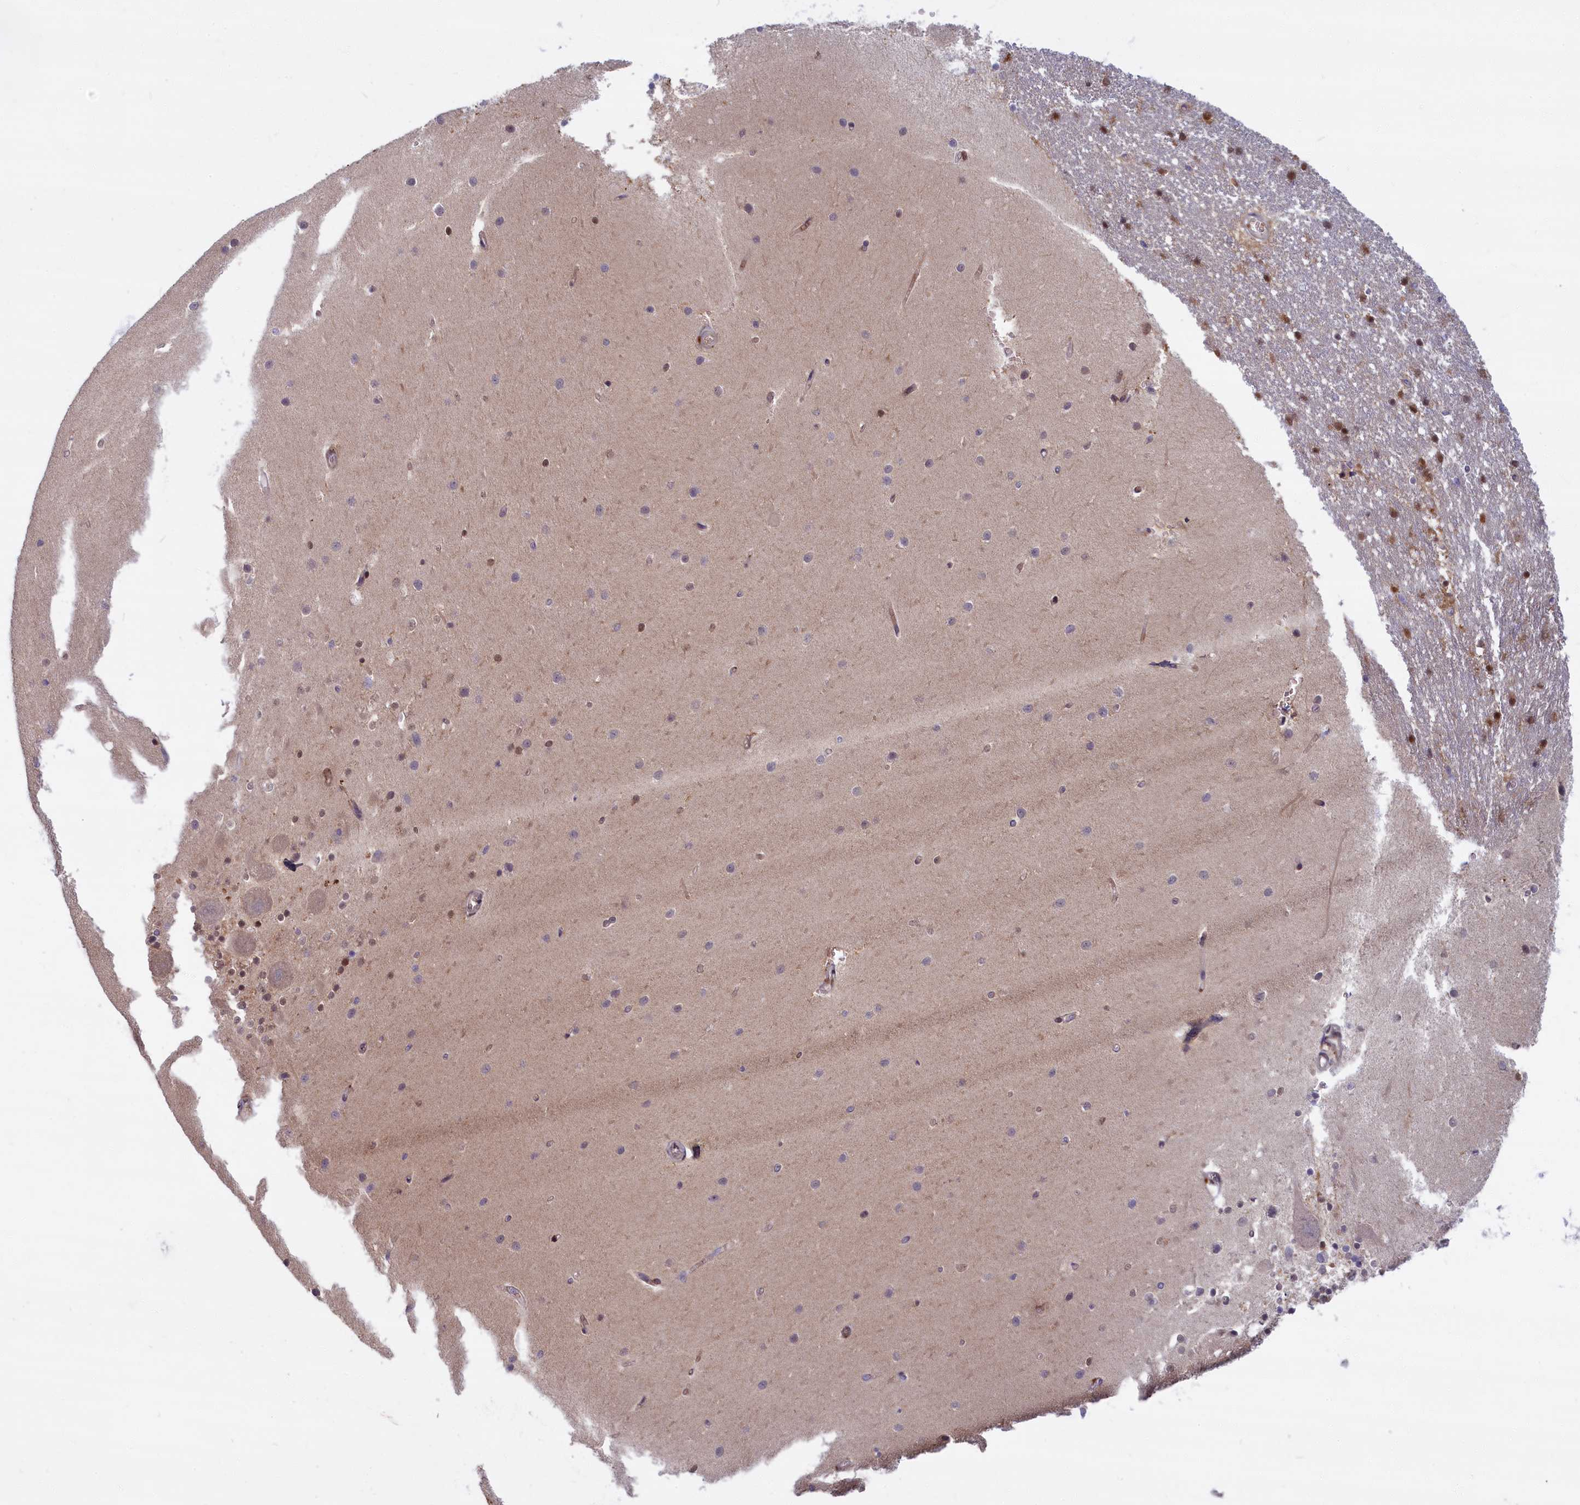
{"staining": {"intensity": "moderate", "quantity": "25%-75%", "location": "nuclear"}, "tissue": "cerebellum", "cell_type": "Cells in granular layer", "image_type": "normal", "snomed": [{"axis": "morphology", "description": "Normal tissue, NOS"}, {"axis": "topography", "description": "Cerebellum"}], "caption": "This is a micrograph of immunohistochemistry (IHC) staining of unremarkable cerebellum, which shows moderate positivity in the nuclear of cells in granular layer.", "gene": "FCSK", "patient": {"sex": "male", "age": 54}}